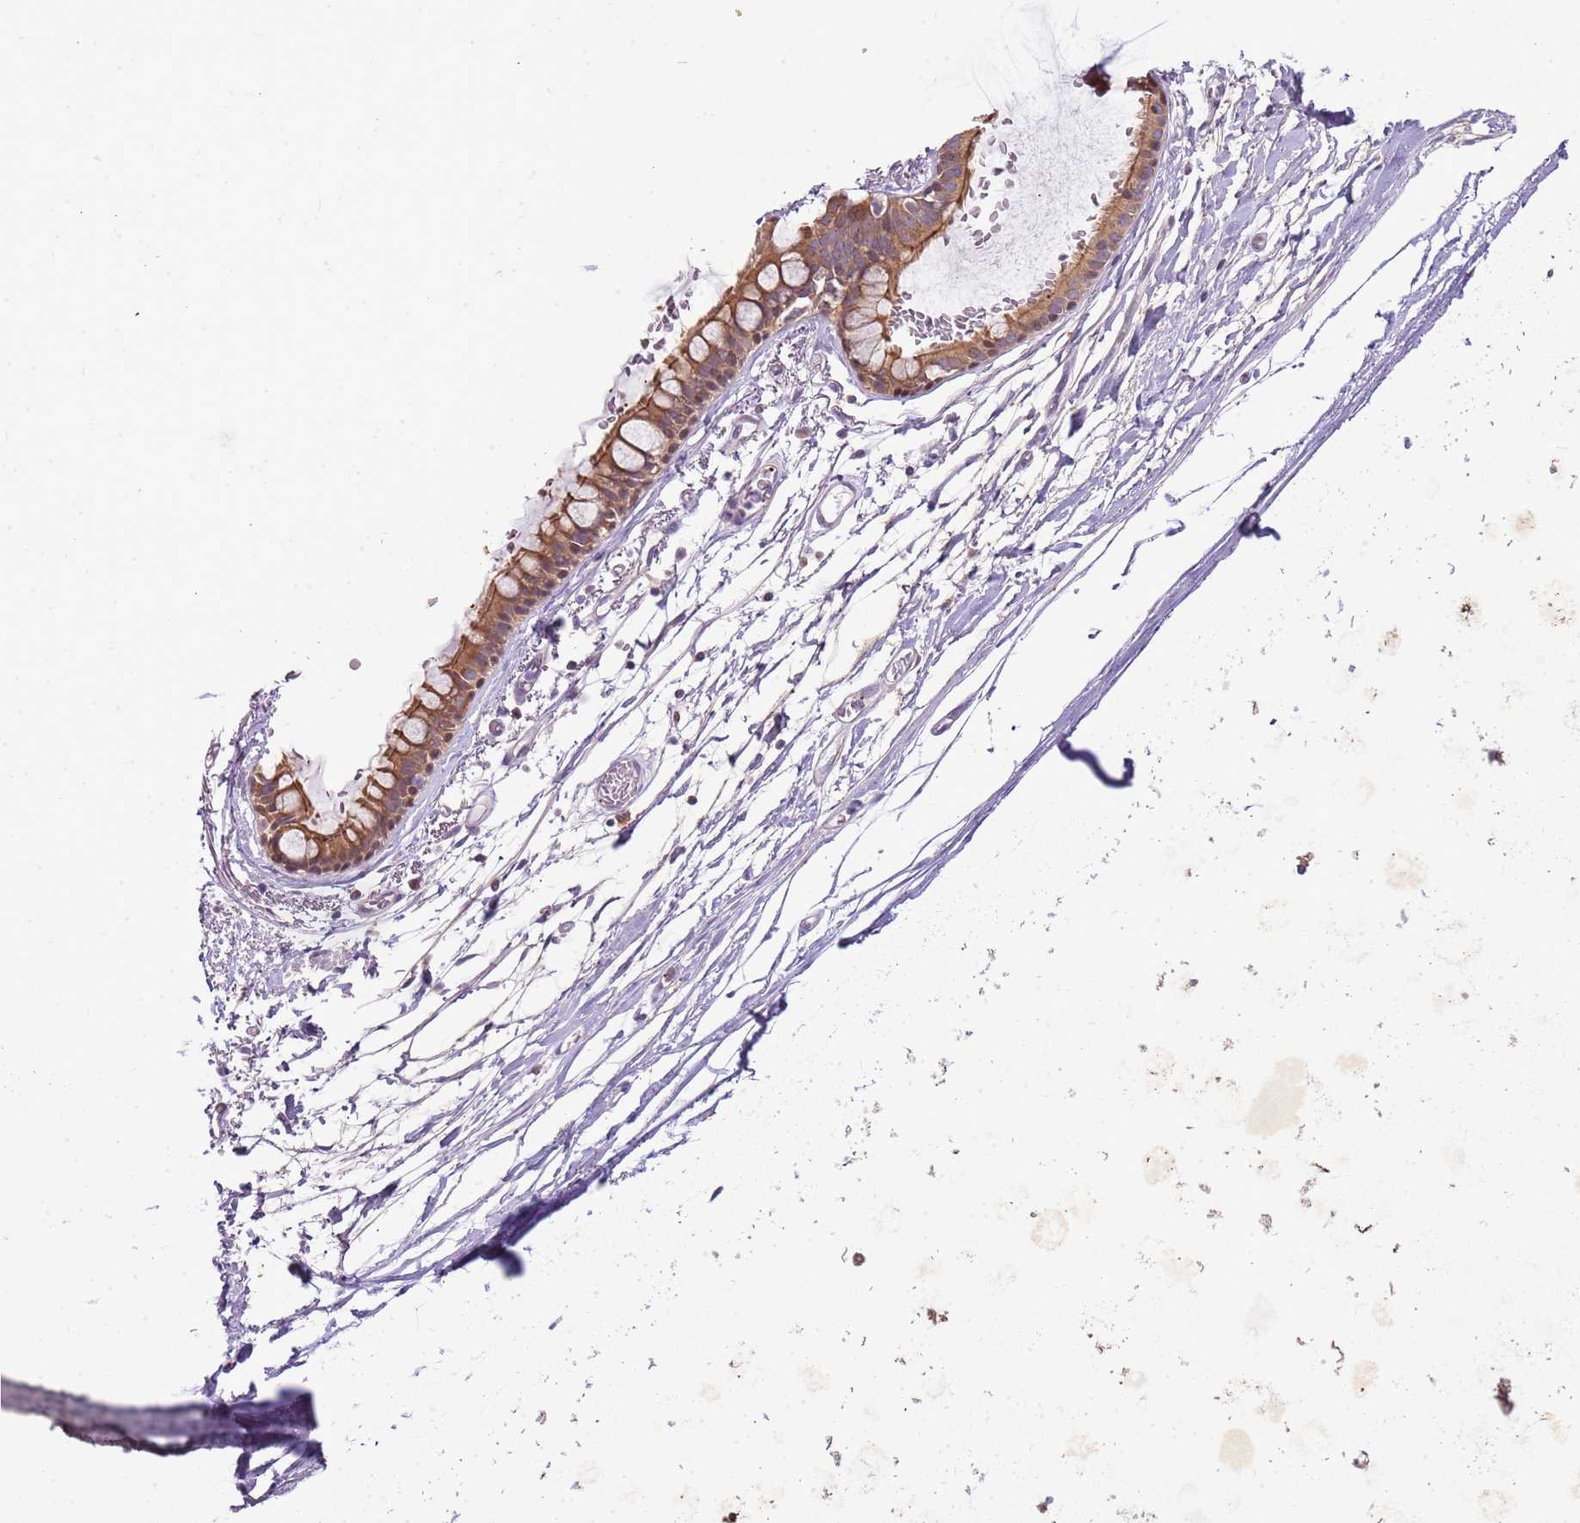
{"staining": {"intensity": "moderate", "quantity": ">75%", "location": "cytoplasmic/membranous,nuclear"}, "tissue": "bronchus", "cell_type": "Respiratory epithelial cells", "image_type": "normal", "snomed": [{"axis": "morphology", "description": "Normal tissue, NOS"}, {"axis": "topography", "description": "Cartilage tissue"}], "caption": "Protein analysis of normal bronchus demonstrates moderate cytoplasmic/membranous,nuclear positivity in about >75% of respiratory epithelial cells. The staining is performed using DAB (3,3'-diaminobenzidine) brown chromogen to label protein expression. The nuclei are counter-stained blue using hematoxylin.", "gene": "CAPN7", "patient": {"sex": "male", "age": 63}}